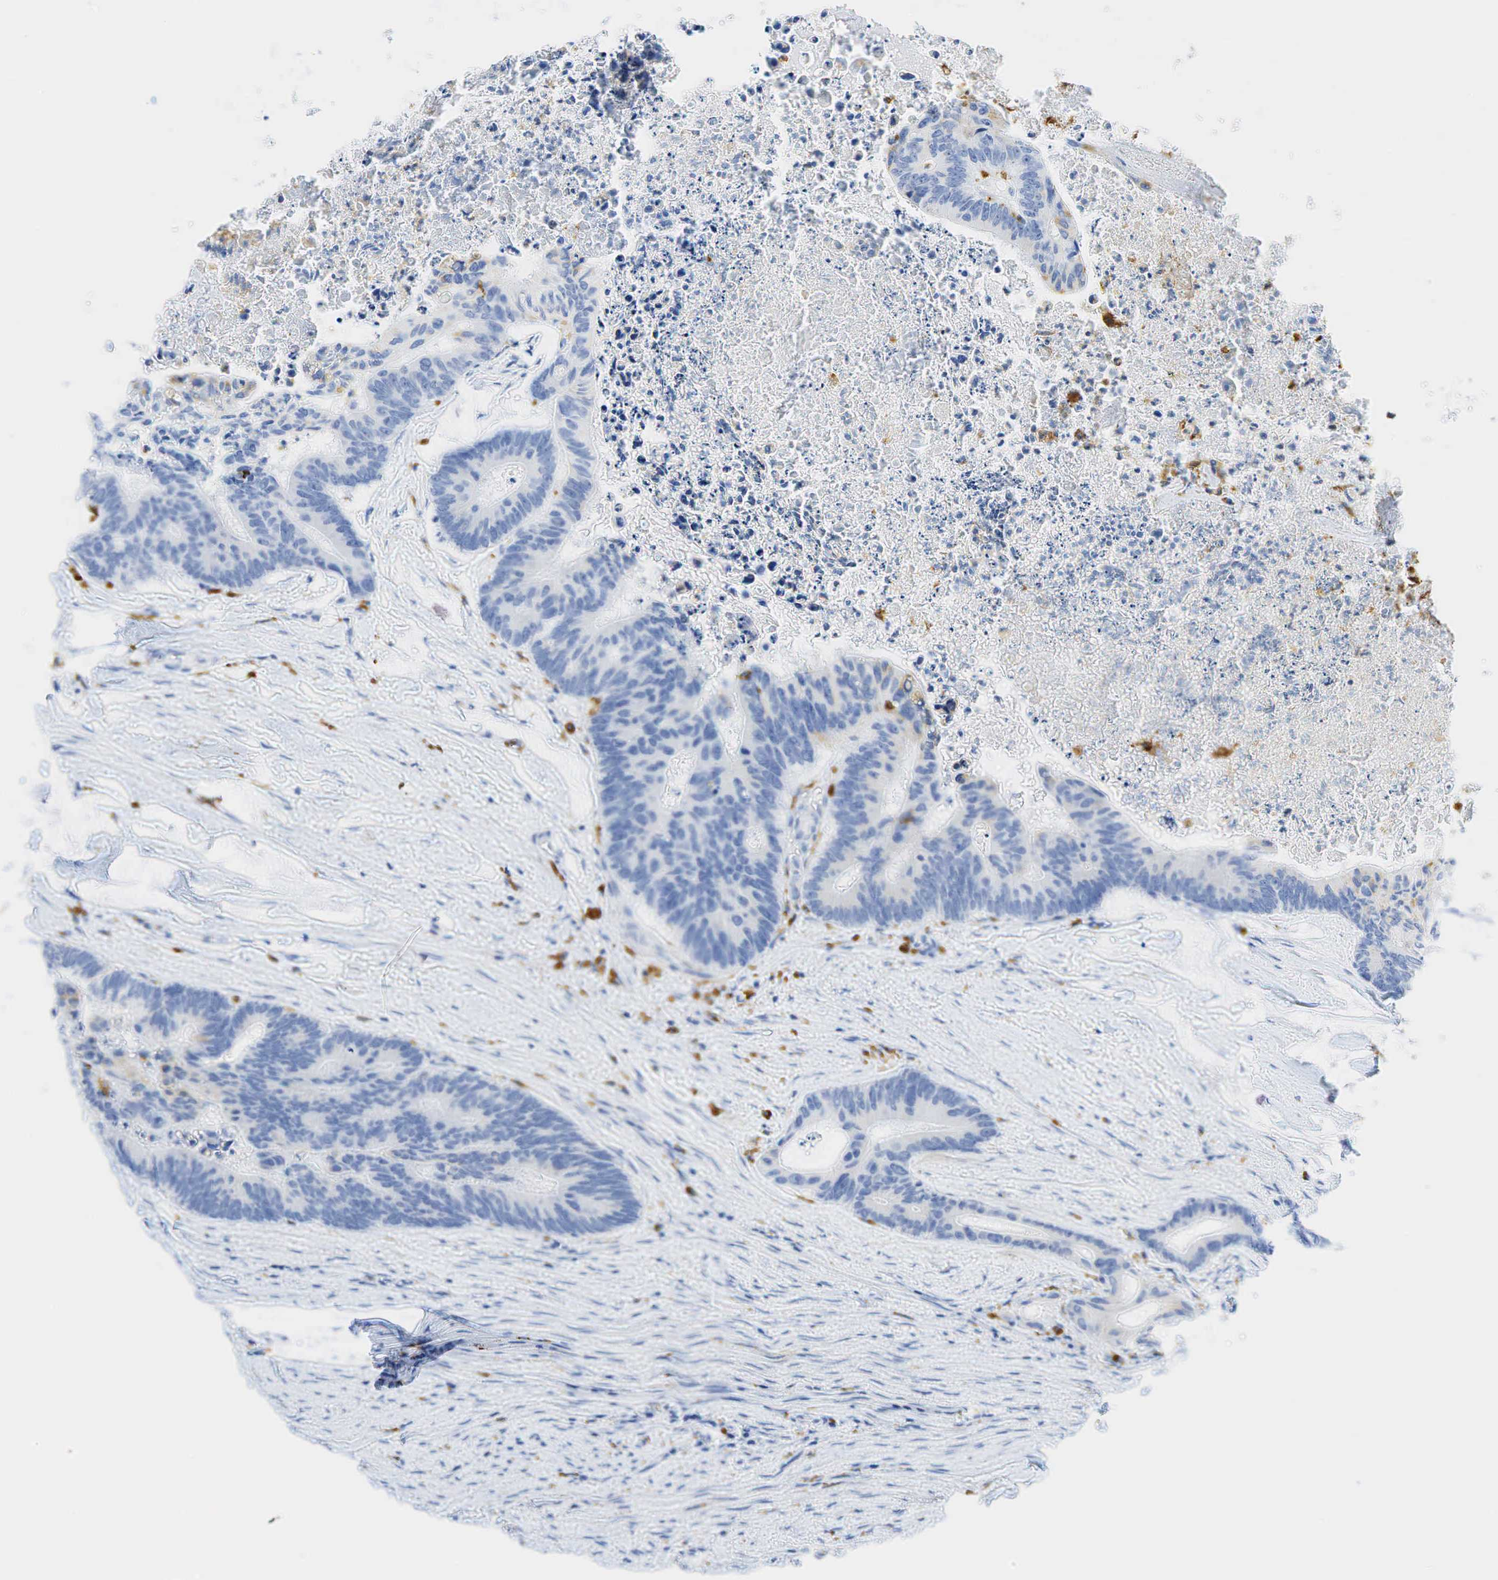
{"staining": {"intensity": "negative", "quantity": "none", "location": "none"}, "tissue": "colorectal cancer", "cell_type": "Tumor cells", "image_type": "cancer", "snomed": [{"axis": "morphology", "description": "Adenocarcinoma, NOS"}, {"axis": "topography", "description": "Colon"}], "caption": "DAB (3,3'-diaminobenzidine) immunohistochemical staining of colorectal cancer reveals no significant staining in tumor cells.", "gene": "CD68", "patient": {"sex": "male", "age": 65}}